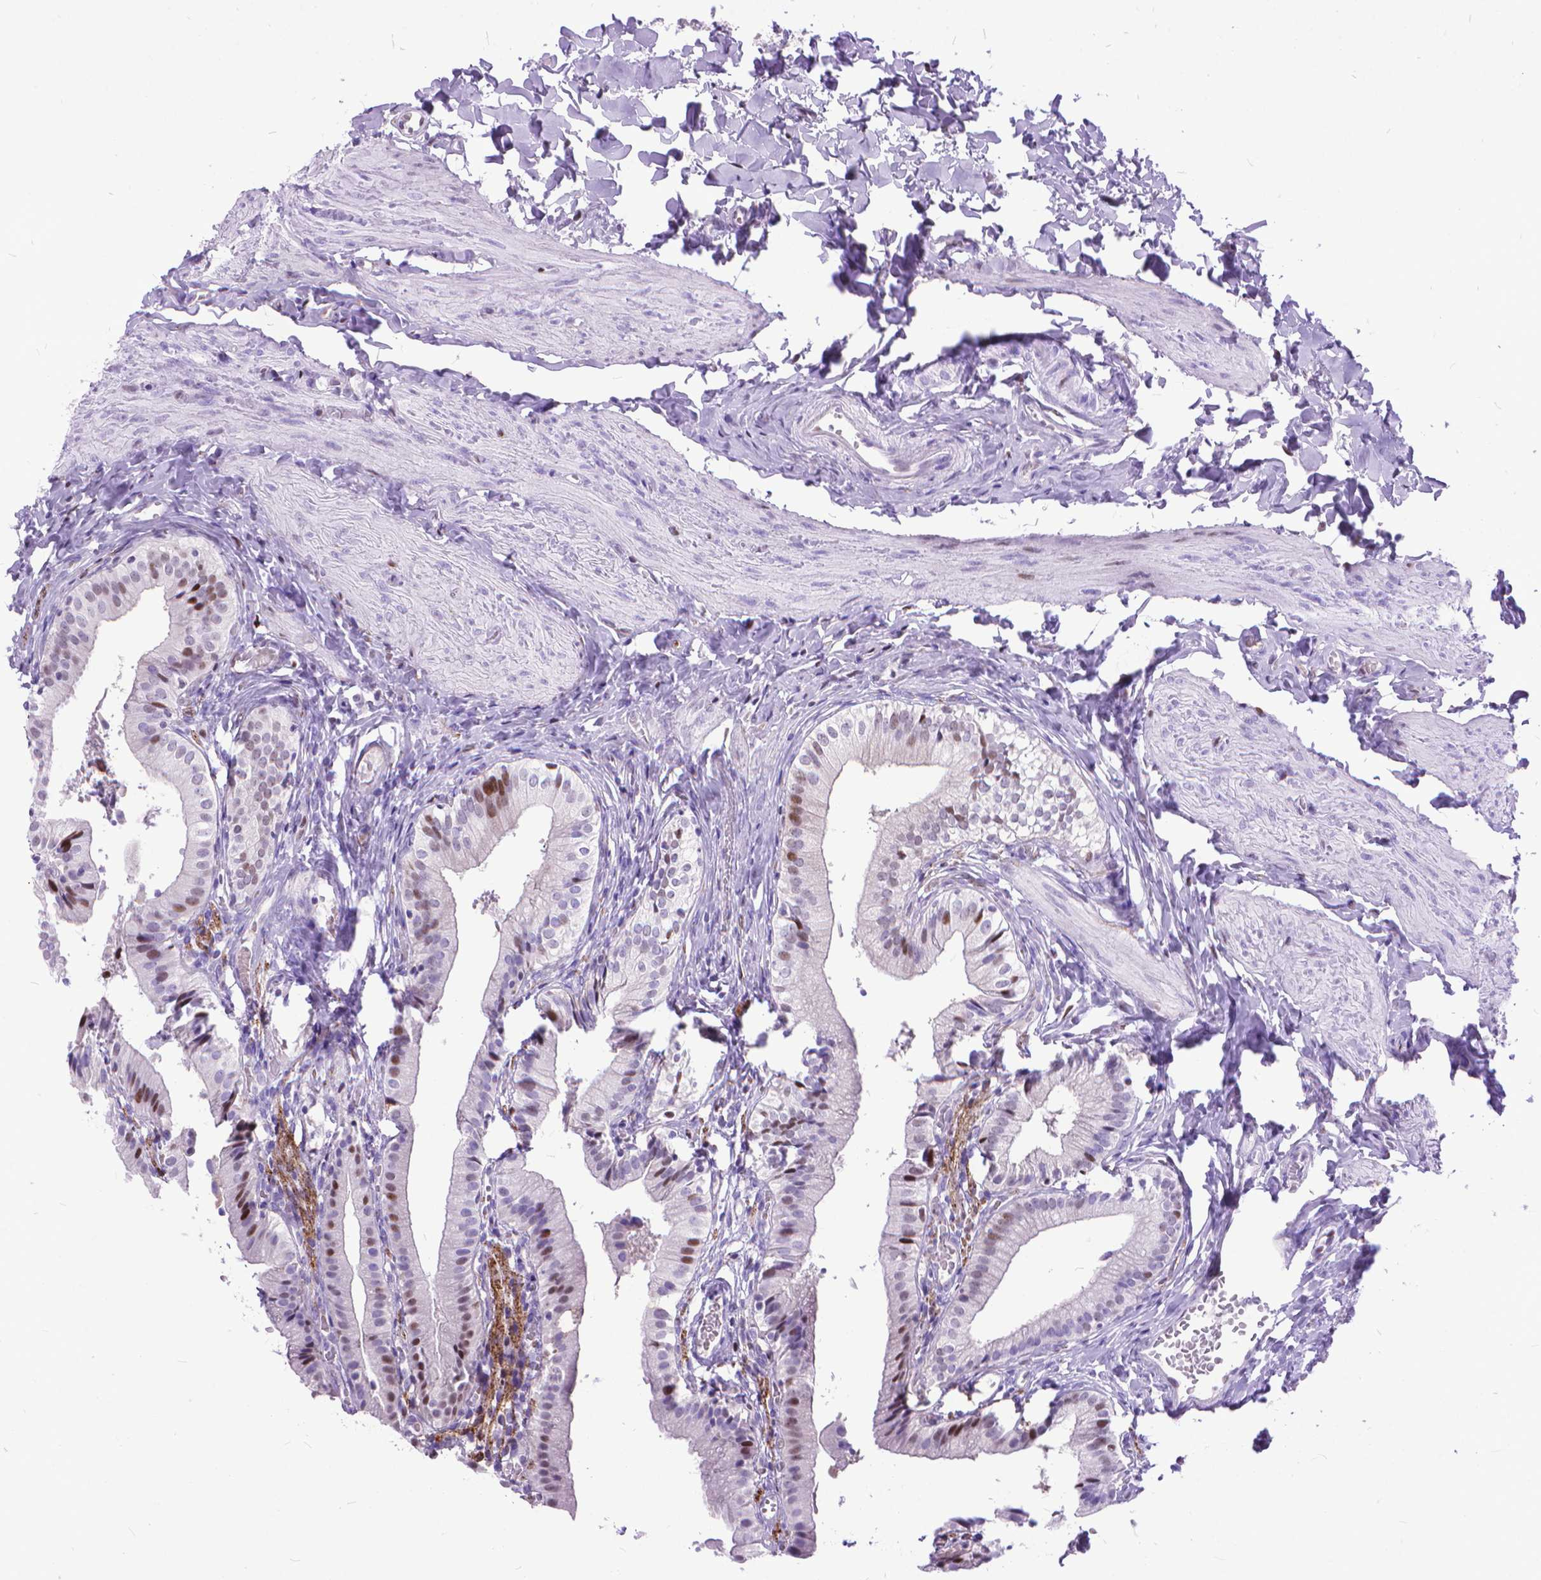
{"staining": {"intensity": "moderate", "quantity": "<25%", "location": "nuclear"}, "tissue": "gallbladder", "cell_type": "Glandular cells", "image_type": "normal", "snomed": [{"axis": "morphology", "description": "Normal tissue, NOS"}, {"axis": "topography", "description": "Gallbladder"}], "caption": "Immunohistochemistry micrograph of normal gallbladder: gallbladder stained using immunohistochemistry exhibits low levels of moderate protein expression localized specifically in the nuclear of glandular cells, appearing as a nuclear brown color.", "gene": "POLE4", "patient": {"sex": "female", "age": 47}}